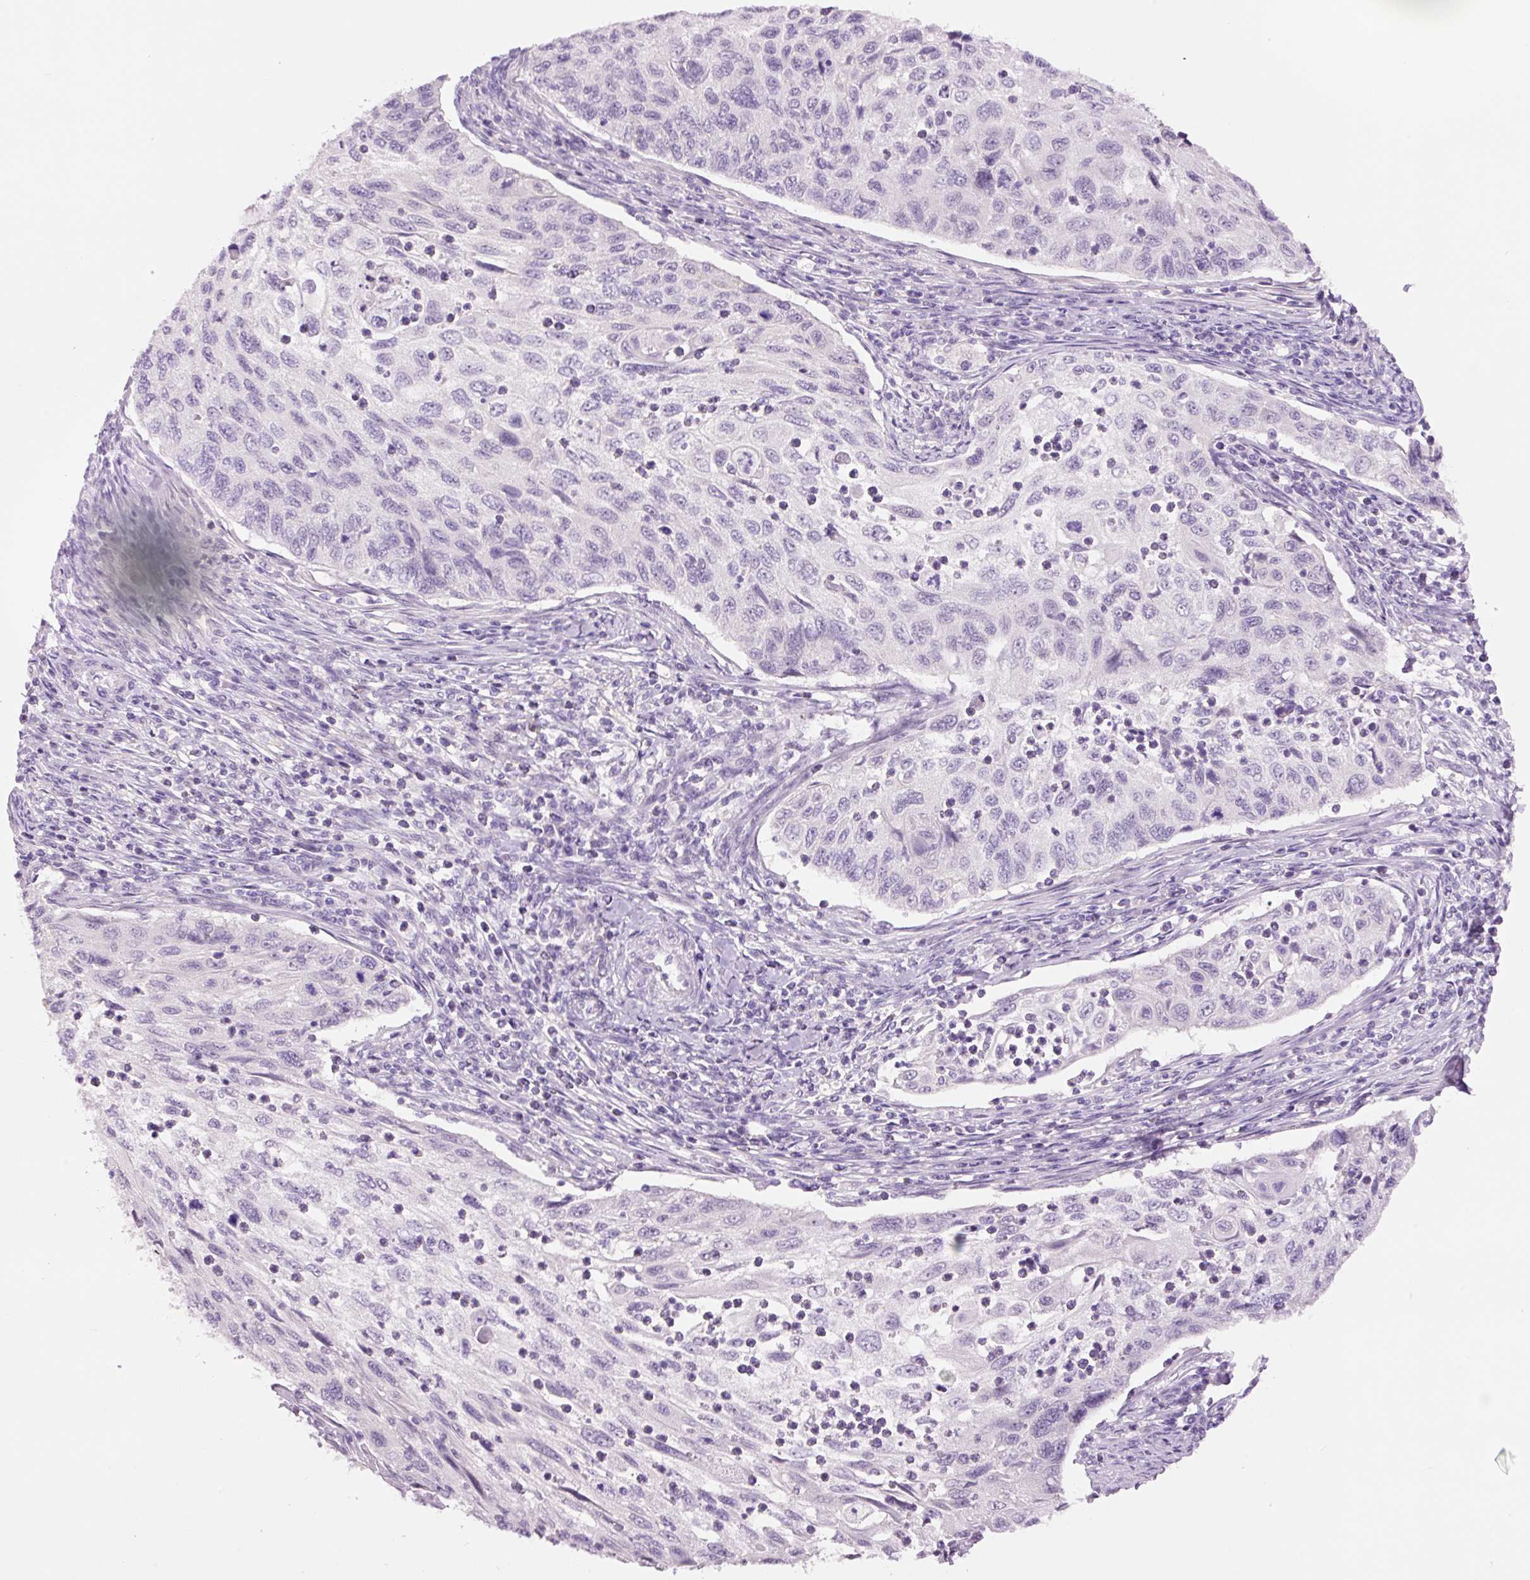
{"staining": {"intensity": "negative", "quantity": "none", "location": "none"}, "tissue": "cervical cancer", "cell_type": "Tumor cells", "image_type": "cancer", "snomed": [{"axis": "morphology", "description": "Squamous cell carcinoma, NOS"}, {"axis": "topography", "description": "Cervix"}], "caption": "Histopathology image shows no protein staining in tumor cells of cervical cancer tissue. (Brightfield microscopy of DAB IHC at high magnification).", "gene": "GCG", "patient": {"sex": "female", "age": 70}}